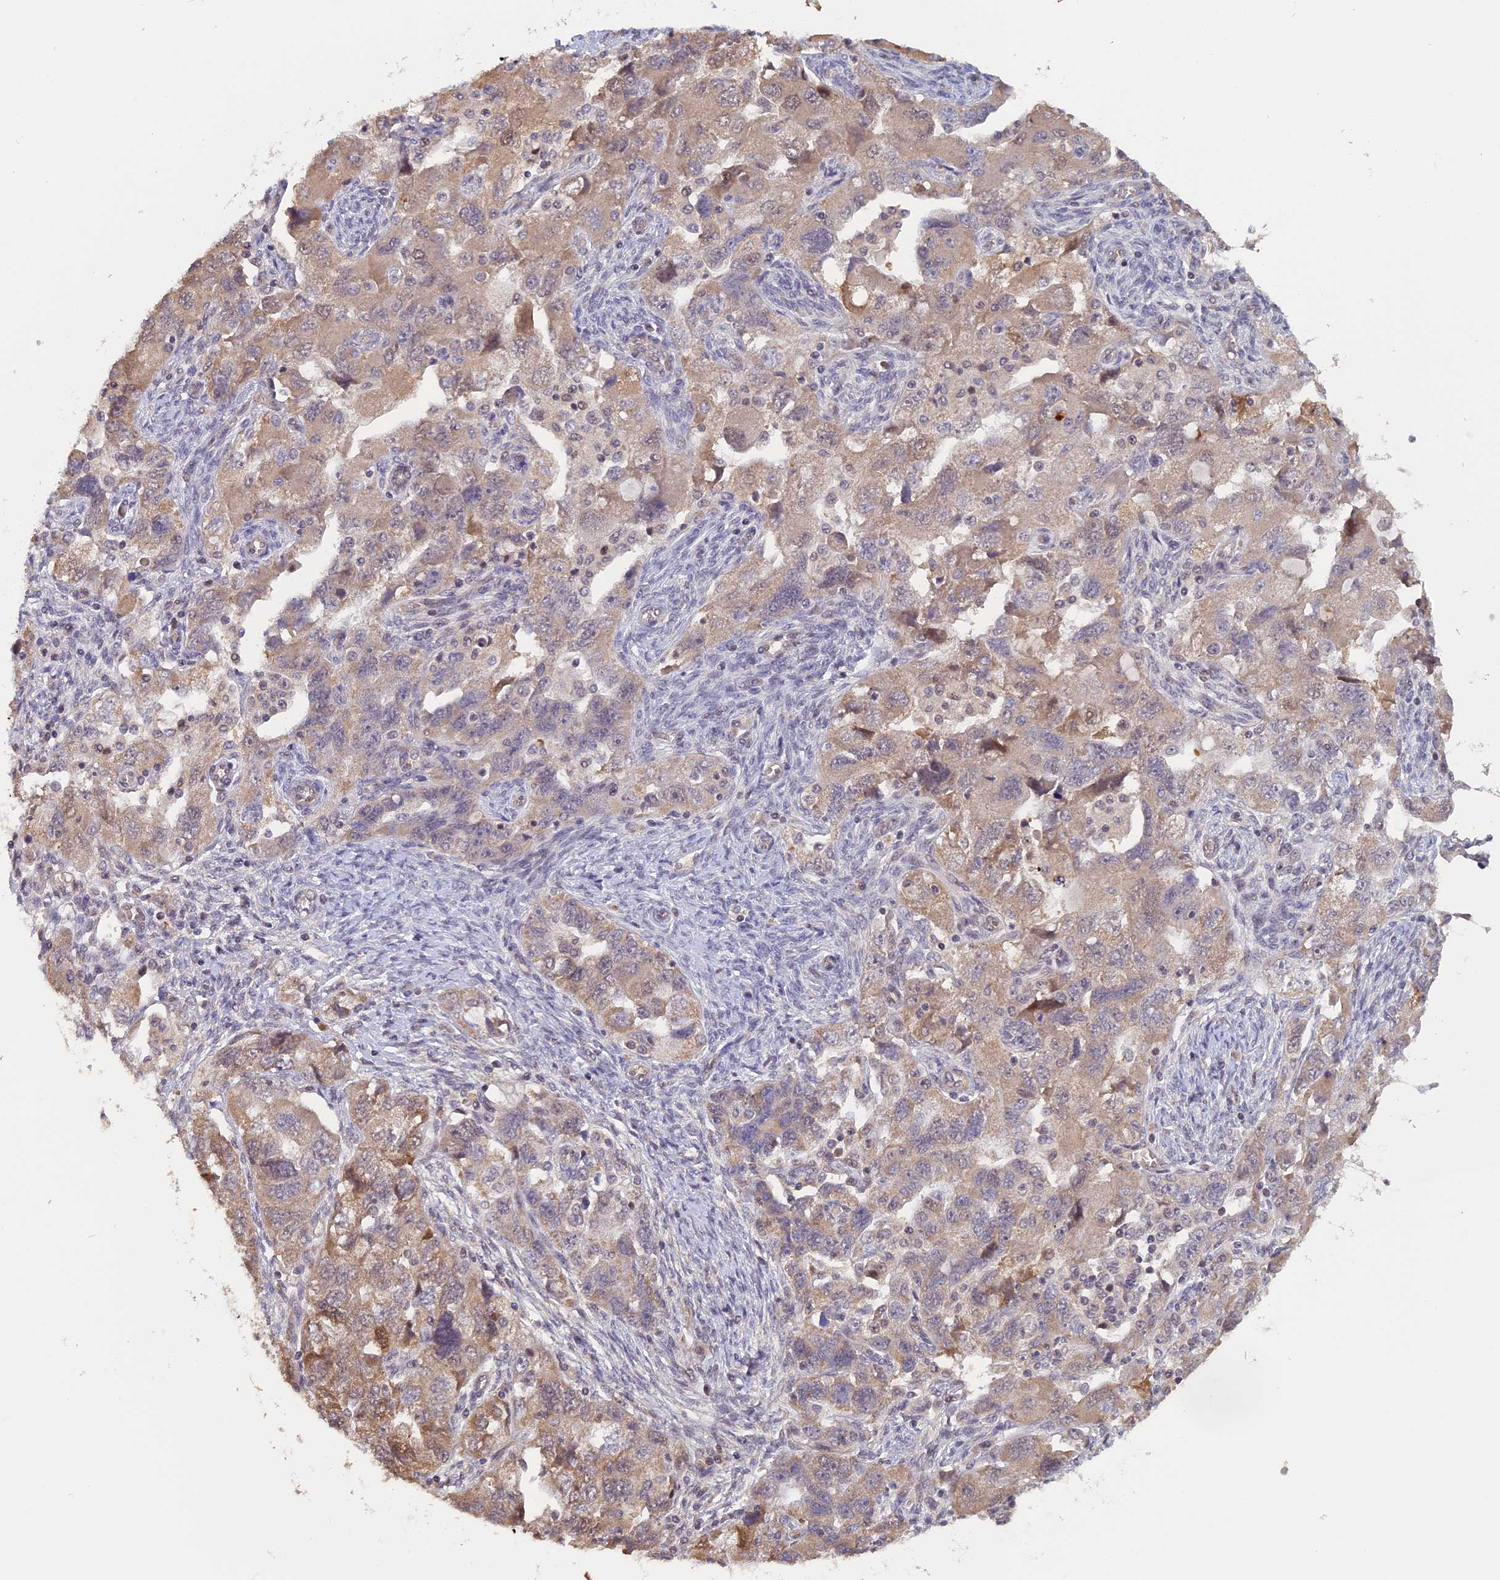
{"staining": {"intensity": "weak", "quantity": "25%-75%", "location": "cytoplasmic/membranous"}, "tissue": "ovarian cancer", "cell_type": "Tumor cells", "image_type": "cancer", "snomed": [{"axis": "morphology", "description": "Carcinoma, NOS"}, {"axis": "morphology", "description": "Cystadenocarcinoma, serous, NOS"}, {"axis": "topography", "description": "Ovary"}], "caption": "A brown stain labels weak cytoplasmic/membranous staining of a protein in ovarian cancer tumor cells. (DAB (3,3'-diaminobenzidine) IHC with brightfield microscopy, high magnification).", "gene": "FAM98C", "patient": {"sex": "female", "age": 69}}